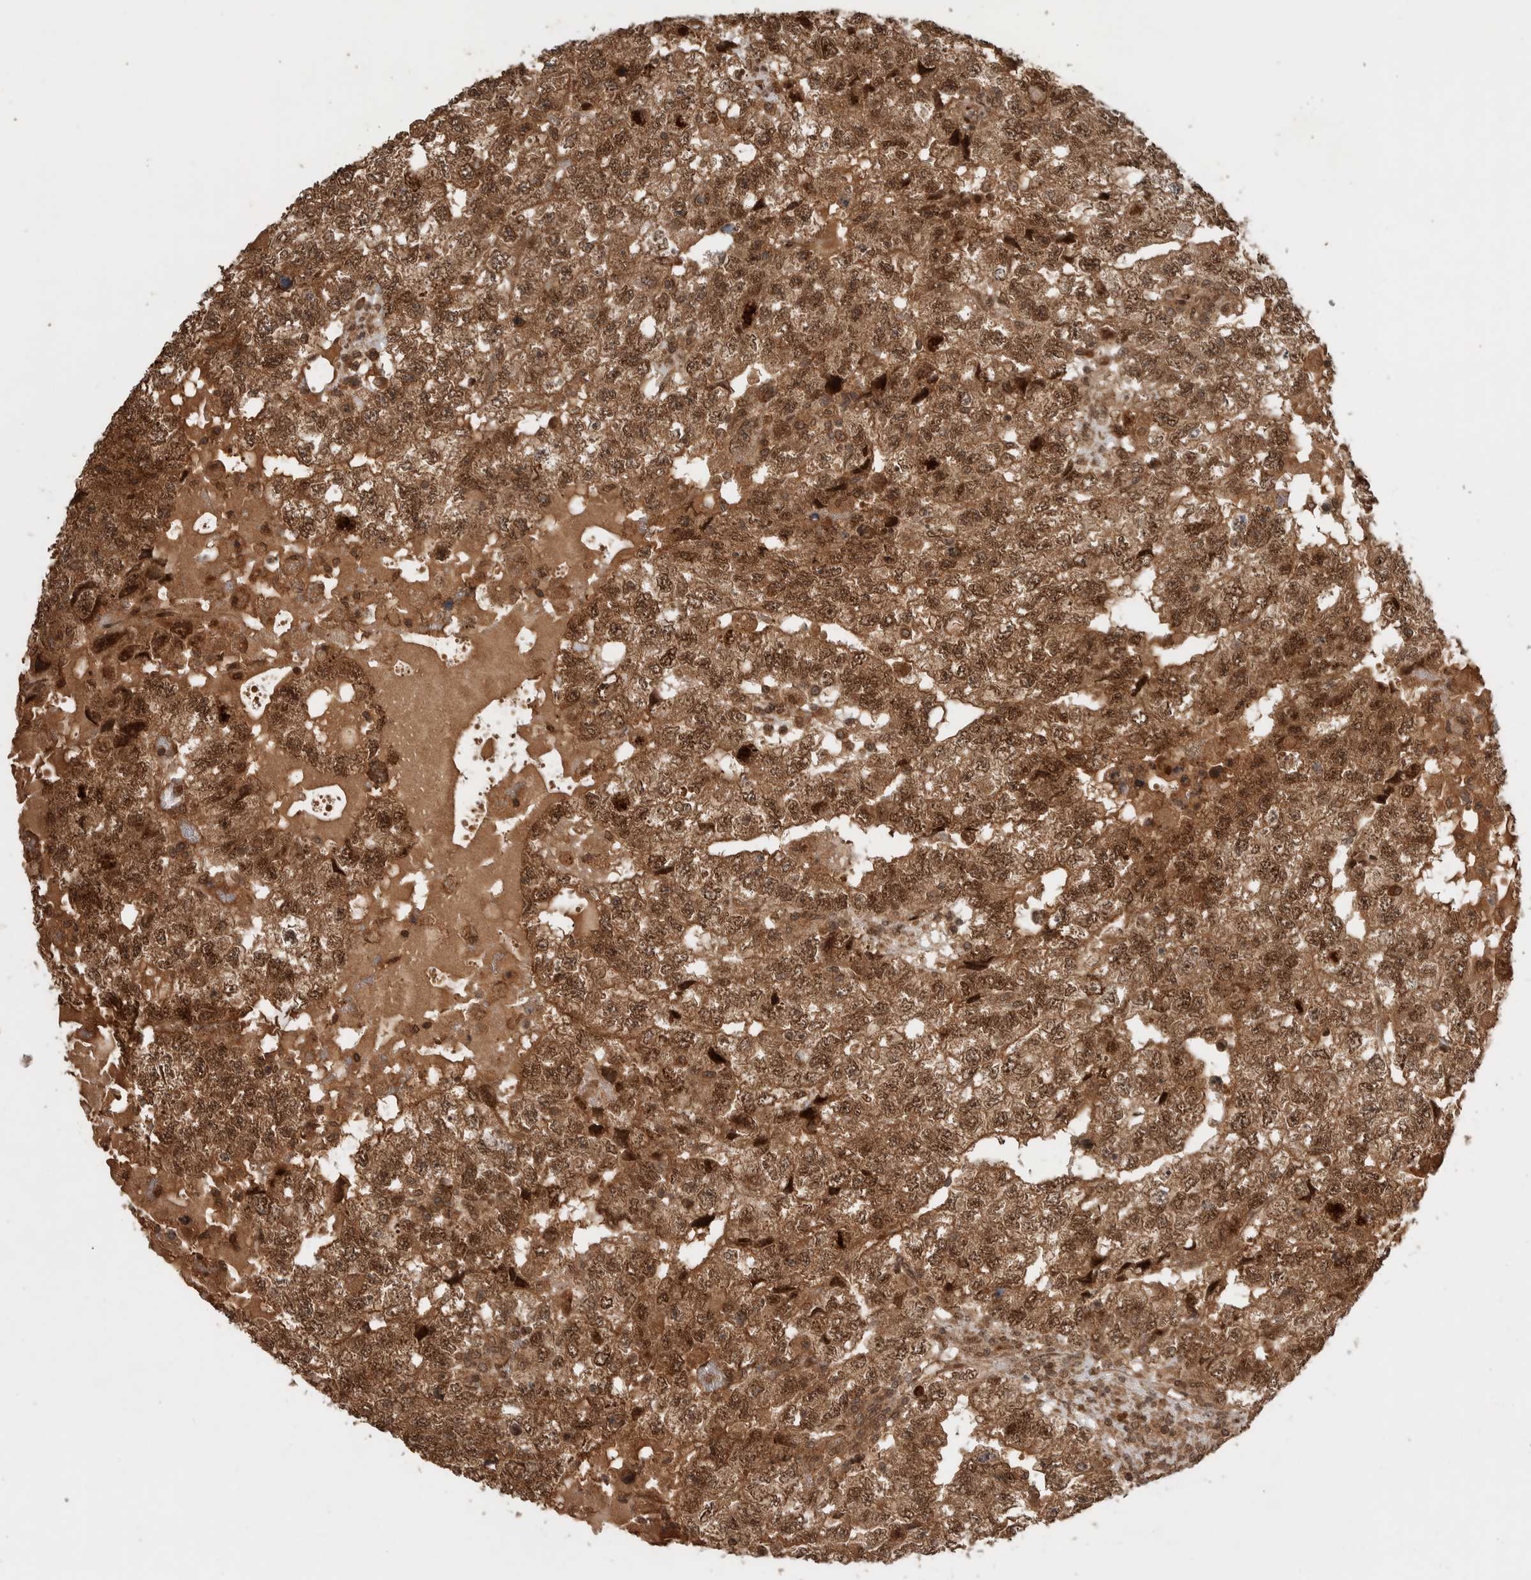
{"staining": {"intensity": "moderate", "quantity": ">75%", "location": "cytoplasmic/membranous,nuclear"}, "tissue": "testis cancer", "cell_type": "Tumor cells", "image_type": "cancer", "snomed": [{"axis": "morphology", "description": "Carcinoma, Embryonal, NOS"}, {"axis": "topography", "description": "Testis"}], "caption": "Embryonal carcinoma (testis) stained for a protein (brown) demonstrates moderate cytoplasmic/membranous and nuclear positive positivity in about >75% of tumor cells.", "gene": "CNTROB", "patient": {"sex": "male", "age": 36}}